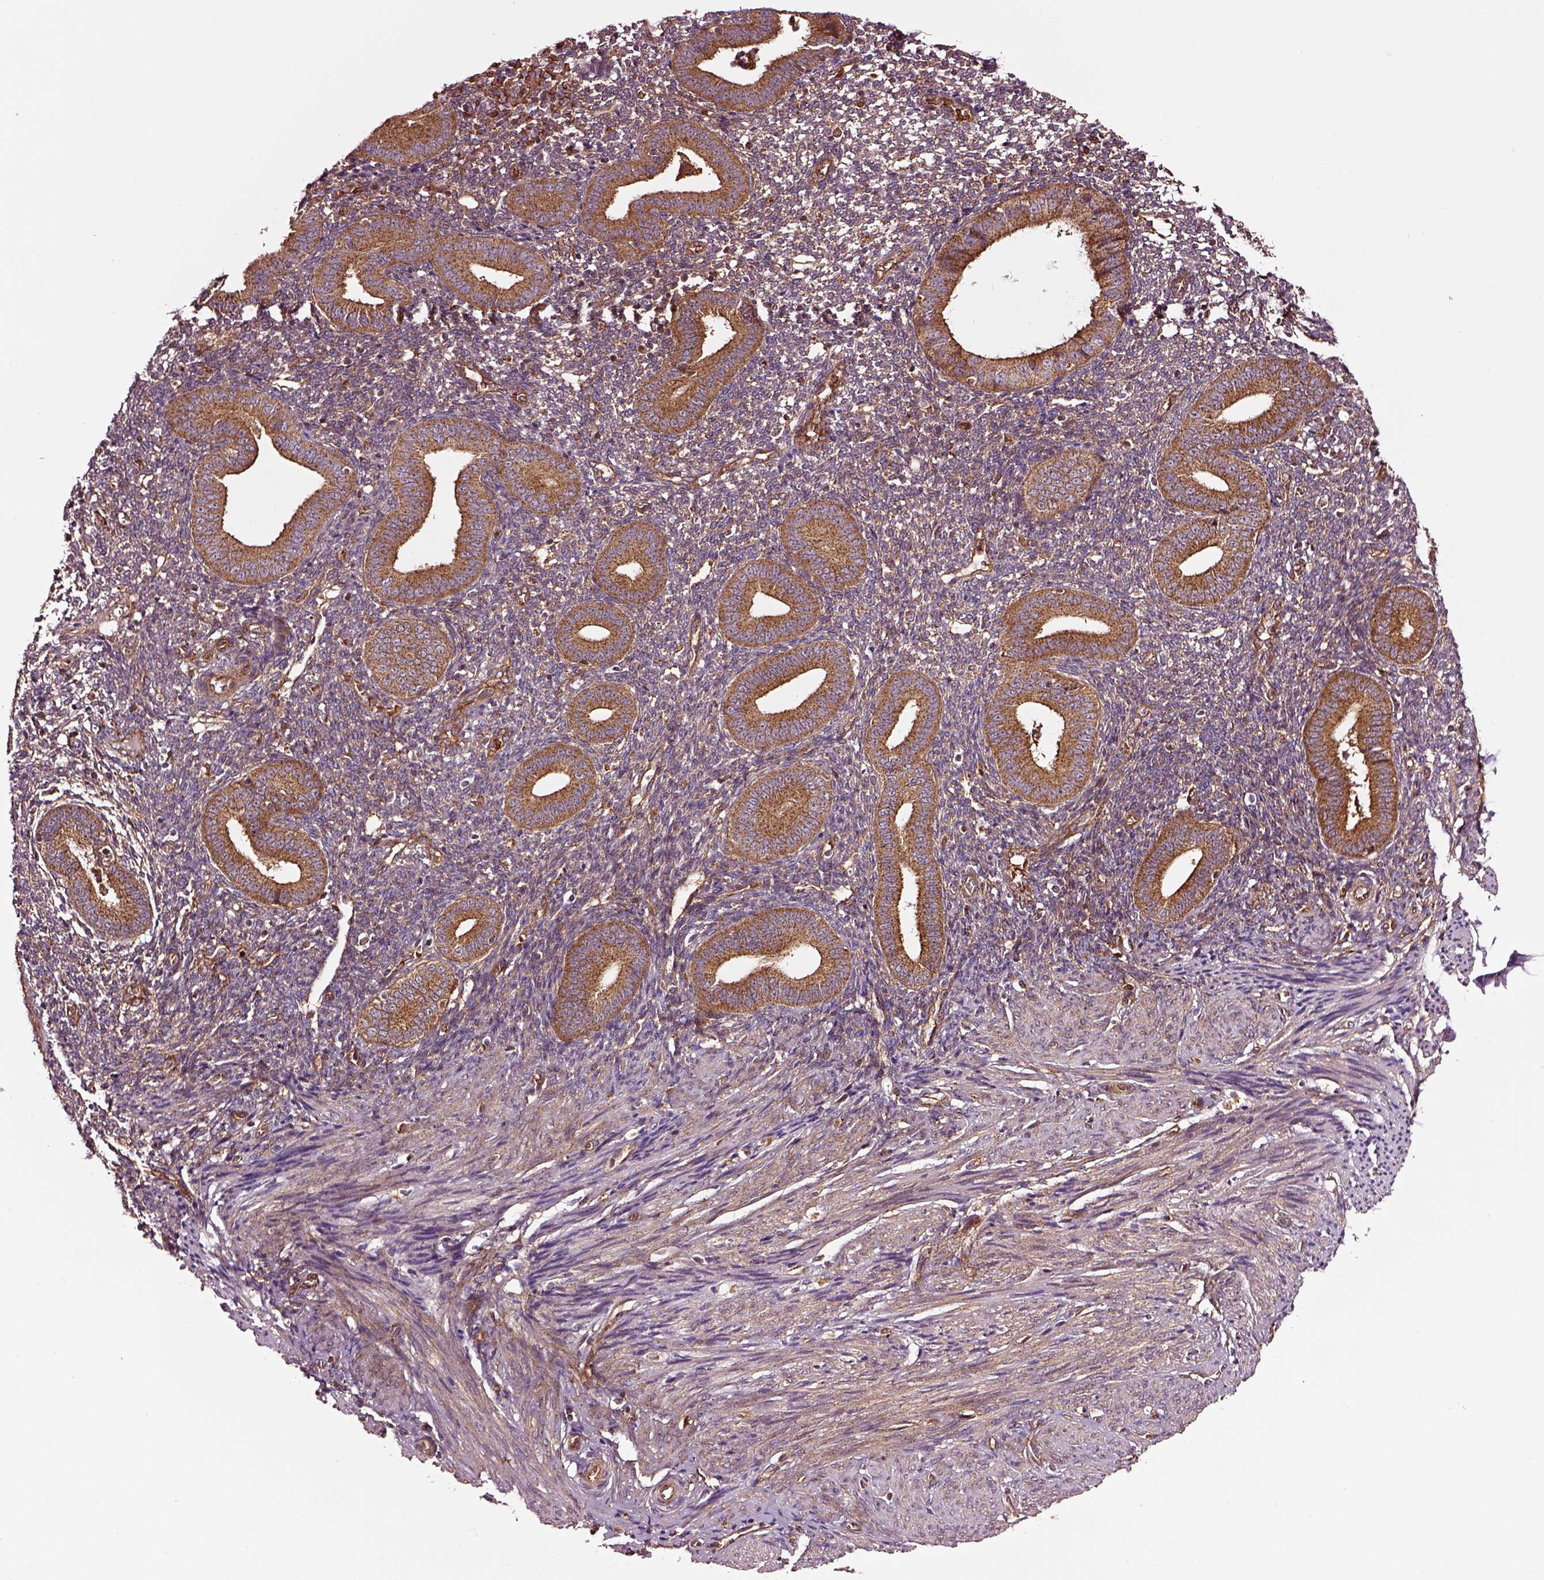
{"staining": {"intensity": "moderate", "quantity": "<25%", "location": "cytoplasmic/membranous"}, "tissue": "endometrium", "cell_type": "Cells in endometrial stroma", "image_type": "normal", "snomed": [{"axis": "morphology", "description": "Normal tissue, NOS"}, {"axis": "topography", "description": "Endometrium"}], "caption": "Immunohistochemical staining of benign human endometrium exhibits moderate cytoplasmic/membranous protein positivity in approximately <25% of cells in endometrial stroma. (DAB IHC with brightfield microscopy, high magnification).", "gene": "WASHC2A", "patient": {"sex": "female", "age": 40}}